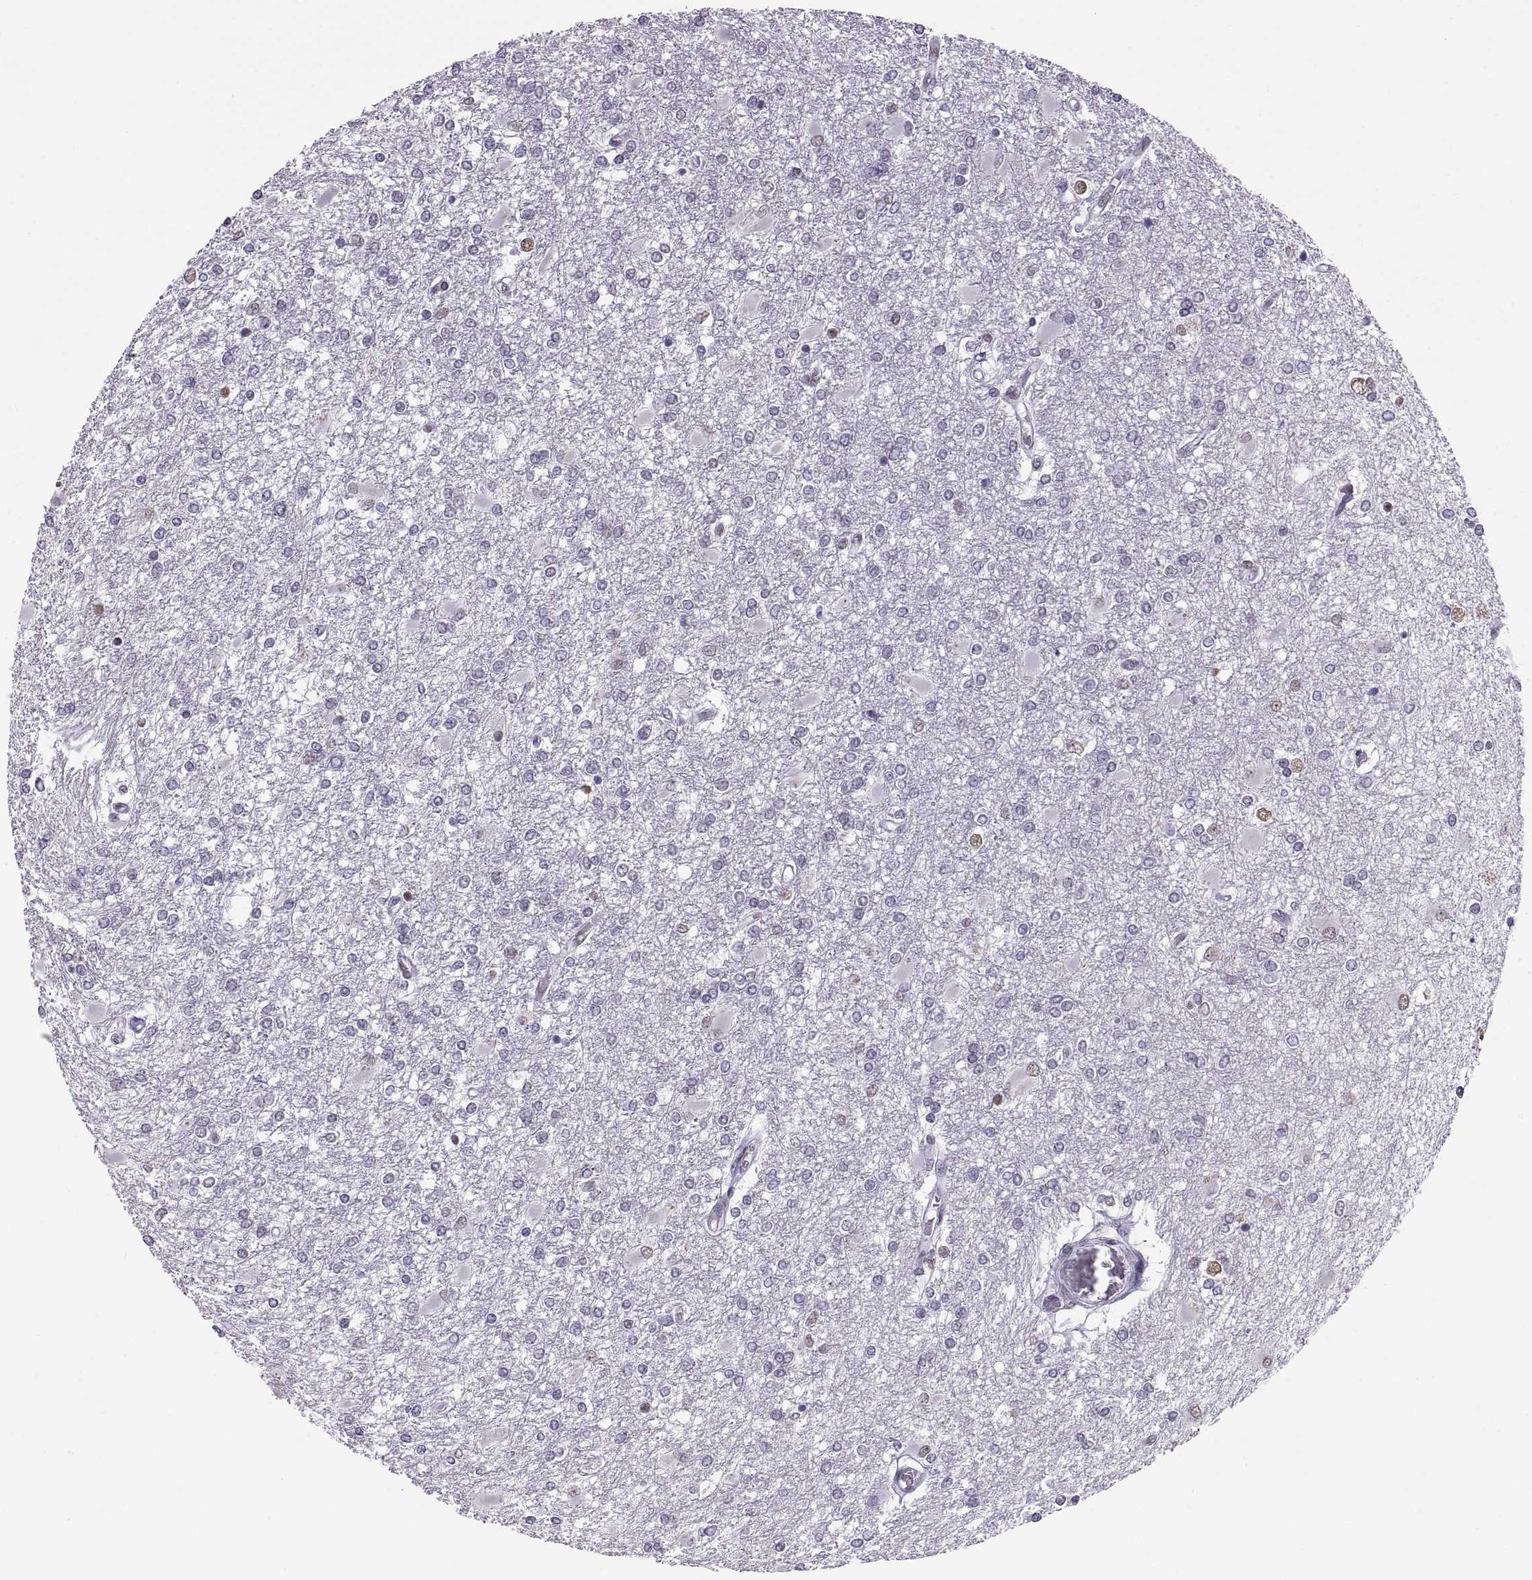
{"staining": {"intensity": "negative", "quantity": "none", "location": "none"}, "tissue": "glioma", "cell_type": "Tumor cells", "image_type": "cancer", "snomed": [{"axis": "morphology", "description": "Glioma, malignant, High grade"}, {"axis": "topography", "description": "Cerebral cortex"}], "caption": "This photomicrograph is of malignant glioma (high-grade) stained with immunohistochemistry to label a protein in brown with the nuclei are counter-stained blue. There is no expression in tumor cells.", "gene": "CARTPT", "patient": {"sex": "male", "age": 79}}